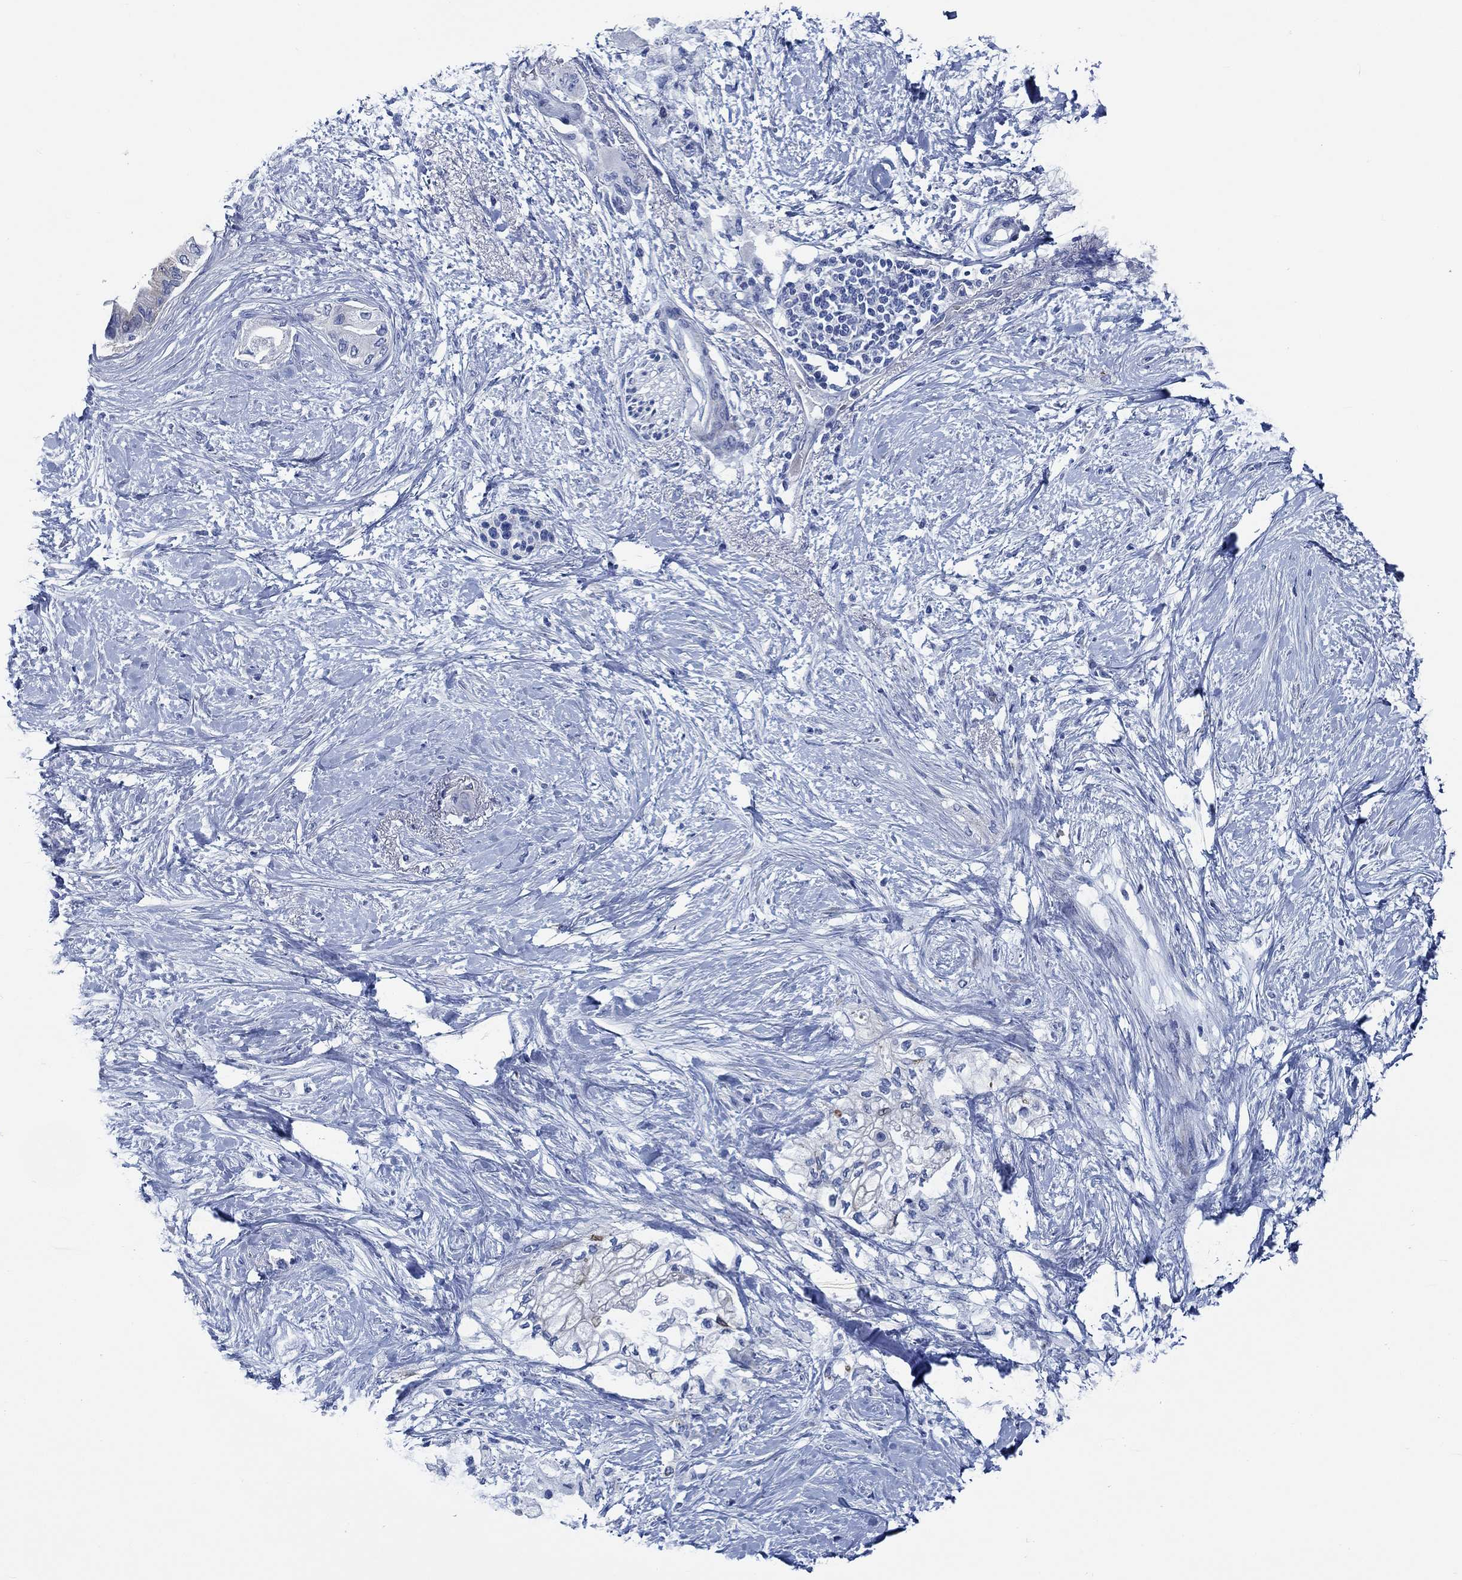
{"staining": {"intensity": "negative", "quantity": "none", "location": "none"}, "tissue": "pancreatic cancer", "cell_type": "Tumor cells", "image_type": "cancer", "snomed": [{"axis": "morphology", "description": "Normal tissue, NOS"}, {"axis": "morphology", "description": "Adenocarcinoma, NOS"}, {"axis": "topography", "description": "Pancreas"}, {"axis": "topography", "description": "Duodenum"}], "caption": "Human pancreatic cancer stained for a protein using IHC exhibits no expression in tumor cells.", "gene": "SVEP1", "patient": {"sex": "female", "age": 60}}